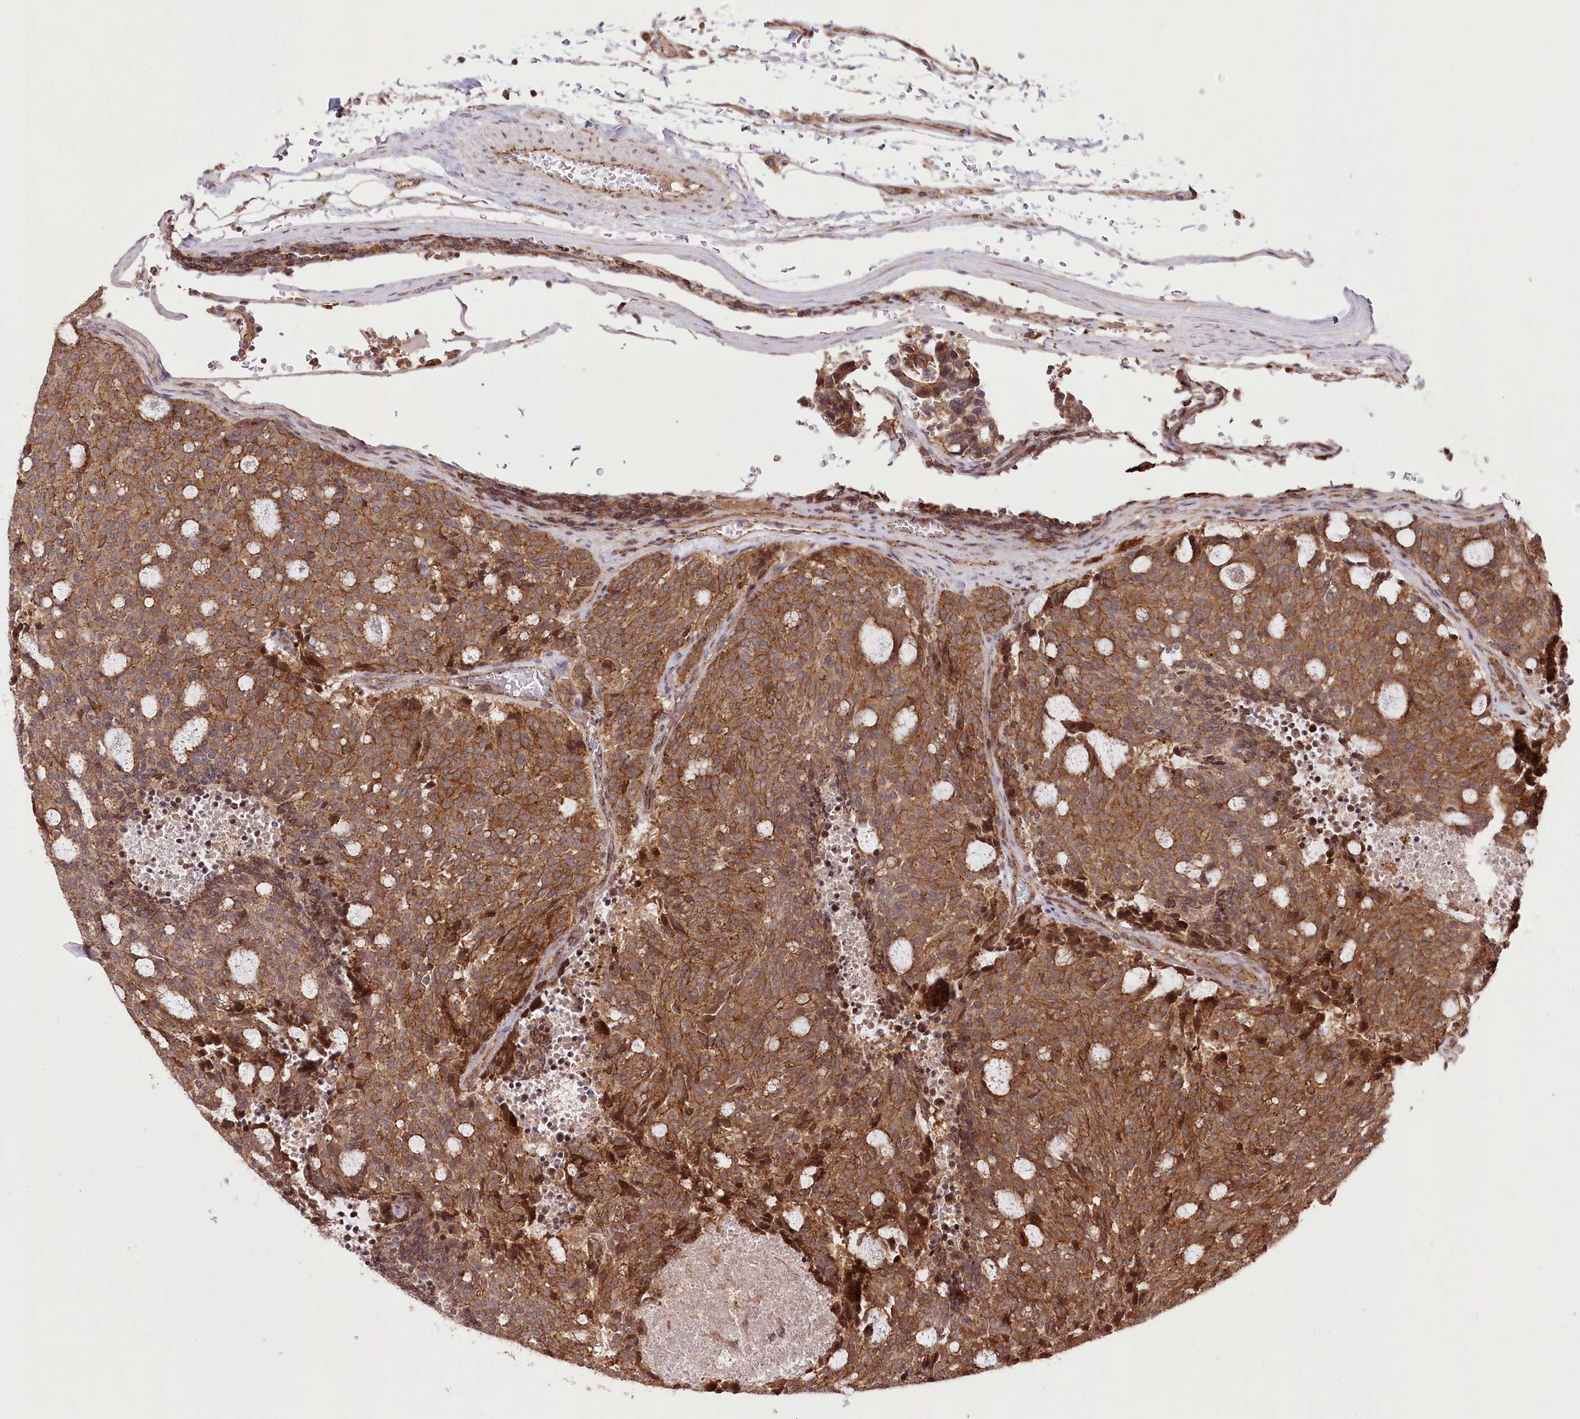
{"staining": {"intensity": "strong", "quantity": ">75%", "location": "cytoplasmic/membranous"}, "tissue": "carcinoid", "cell_type": "Tumor cells", "image_type": "cancer", "snomed": [{"axis": "morphology", "description": "Carcinoid, malignant, NOS"}, {"axis": "topography", "description": "Pancreas"}], "caption": "Approximately >75% of tumor cells in human malignant carcinoid demonstrate strong cytoplasmic/membranous protein staining as visualized by brown immunohistochemical staining.", "gene": "DHX29", "patient": {"sex": "female", "age": 54}}